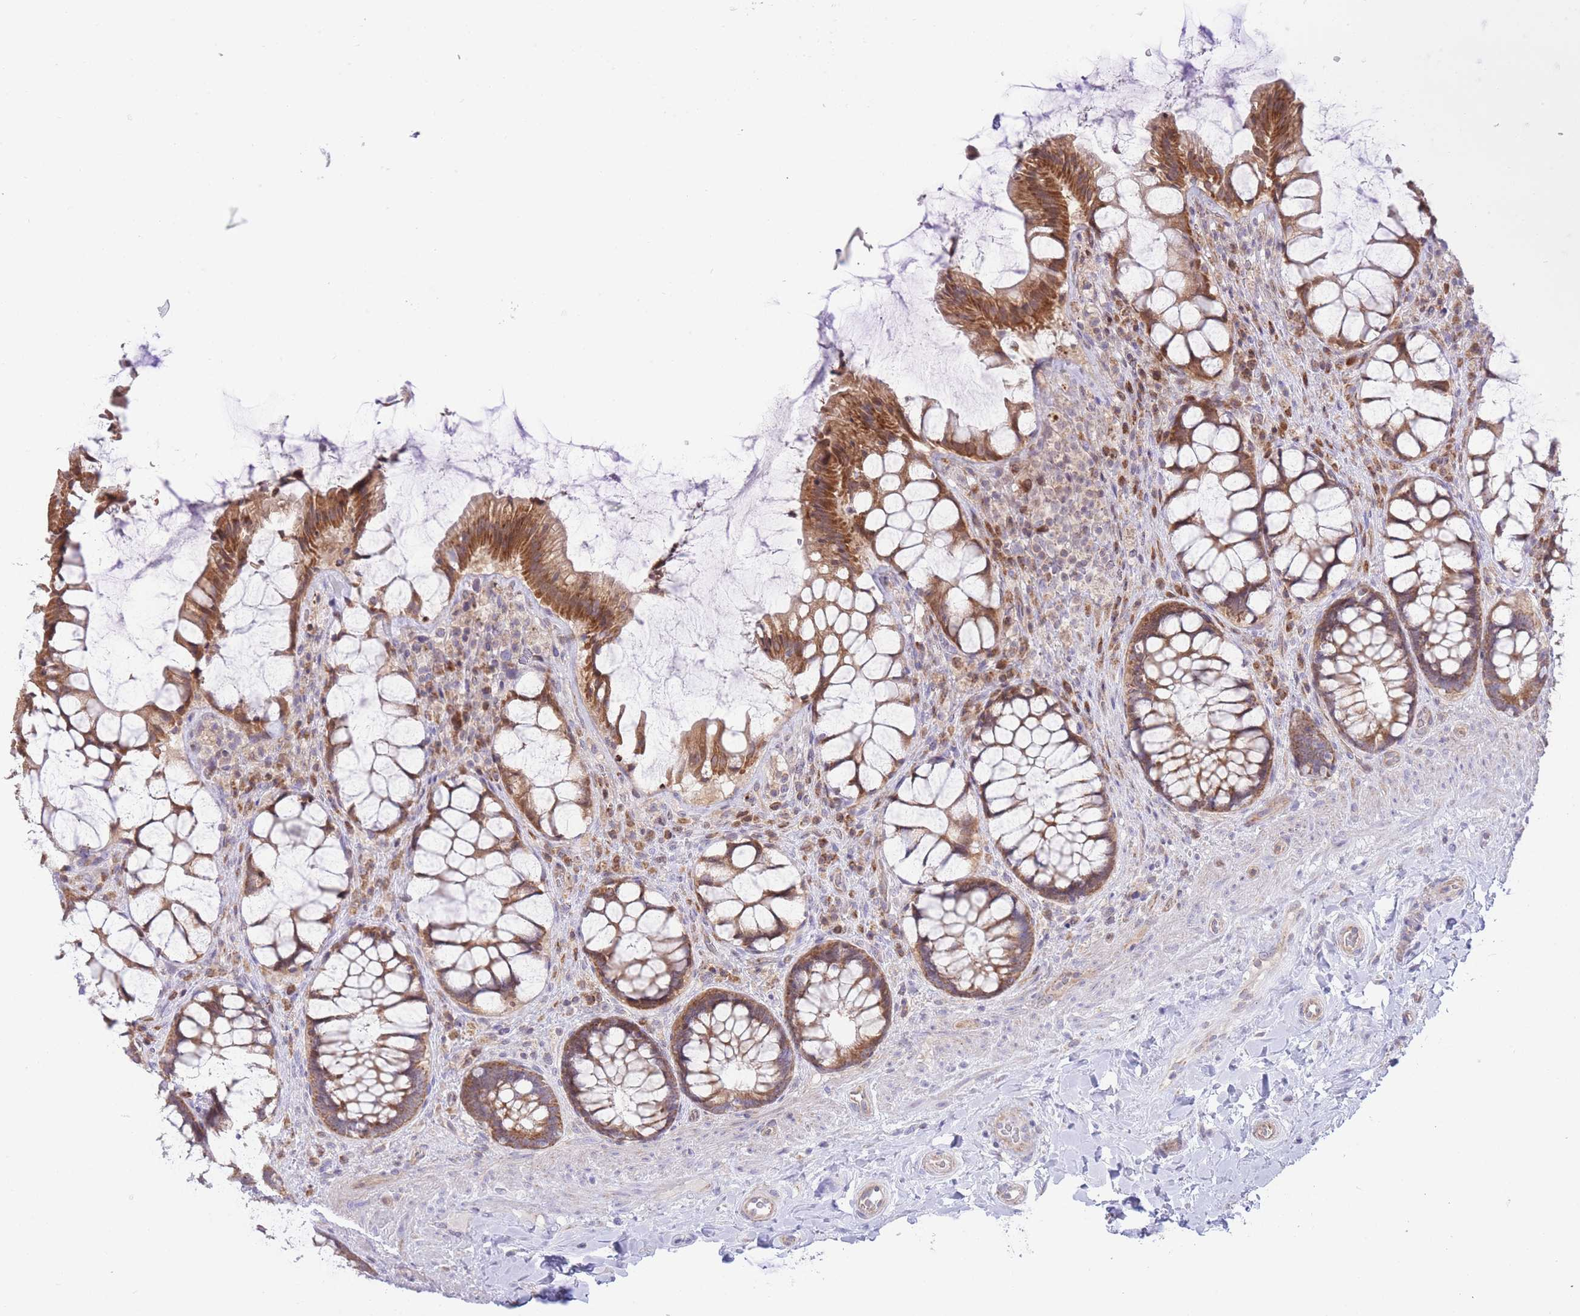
{"staining": {"intensity": "strong", "quantity": ">75%", "location": "cytoplasmic/membranous"}, "tissue": "rectum", "cell_type": "Glandular cells", "image_type": "normal", "snomed": [{"axis": "morphology", "description": "Normal tissue, NOS"}, {"axis": "topography", "description": "Rectum"}], "caption": "A high-resolution photomicrograph shows IHC staining of unremarkable rectum, which exhibits strong cytoplasmic/membranous expression in approximately >75% of glandular cells.", "gene": "BOLA2B", "patient": {"sex": "female", "age": 58}}